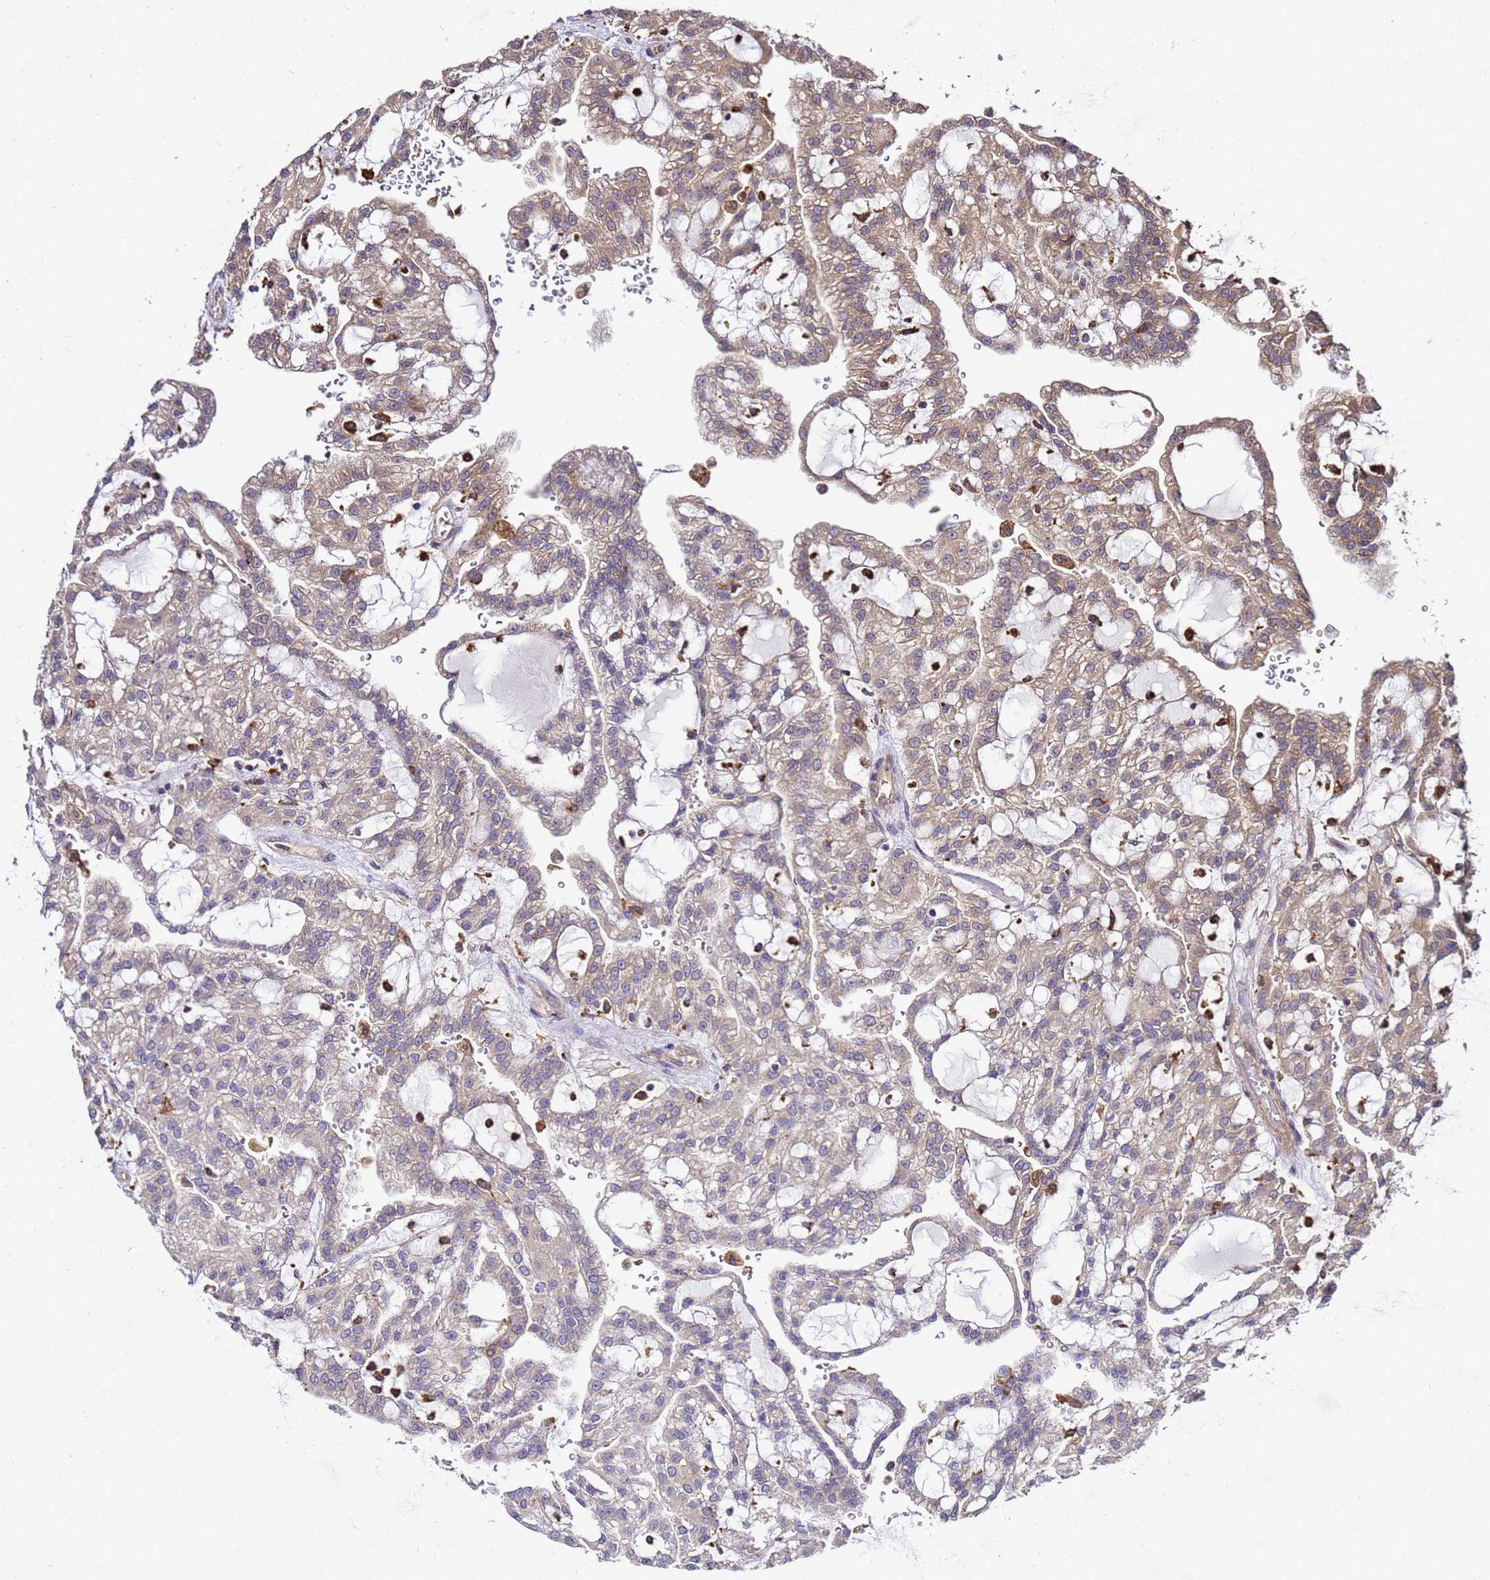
{"staining": {"intensity": "moderate", "quantity": ">75%", "location": "cytoplasmic/membranous"}, "tissue": "renal cancer", "cell_type": "Tumor cells", "image_type": "cancer", "snomed": [{"axis": "morphology", "description": "Adenocarcinoma, NOS"}, {"axis": "topography", "description": "Kidney"}], "caption": "Brown immunohistochemical staining in human adenocarcinoma (renal) displays moderate cytoplasmic/membranous positivity in about >75% of tumor cells. (Brightfield microscopy of DAB IHC at high magnification).", "gene": "TRABD", "patient": {"sex": "male", "age": 63}}